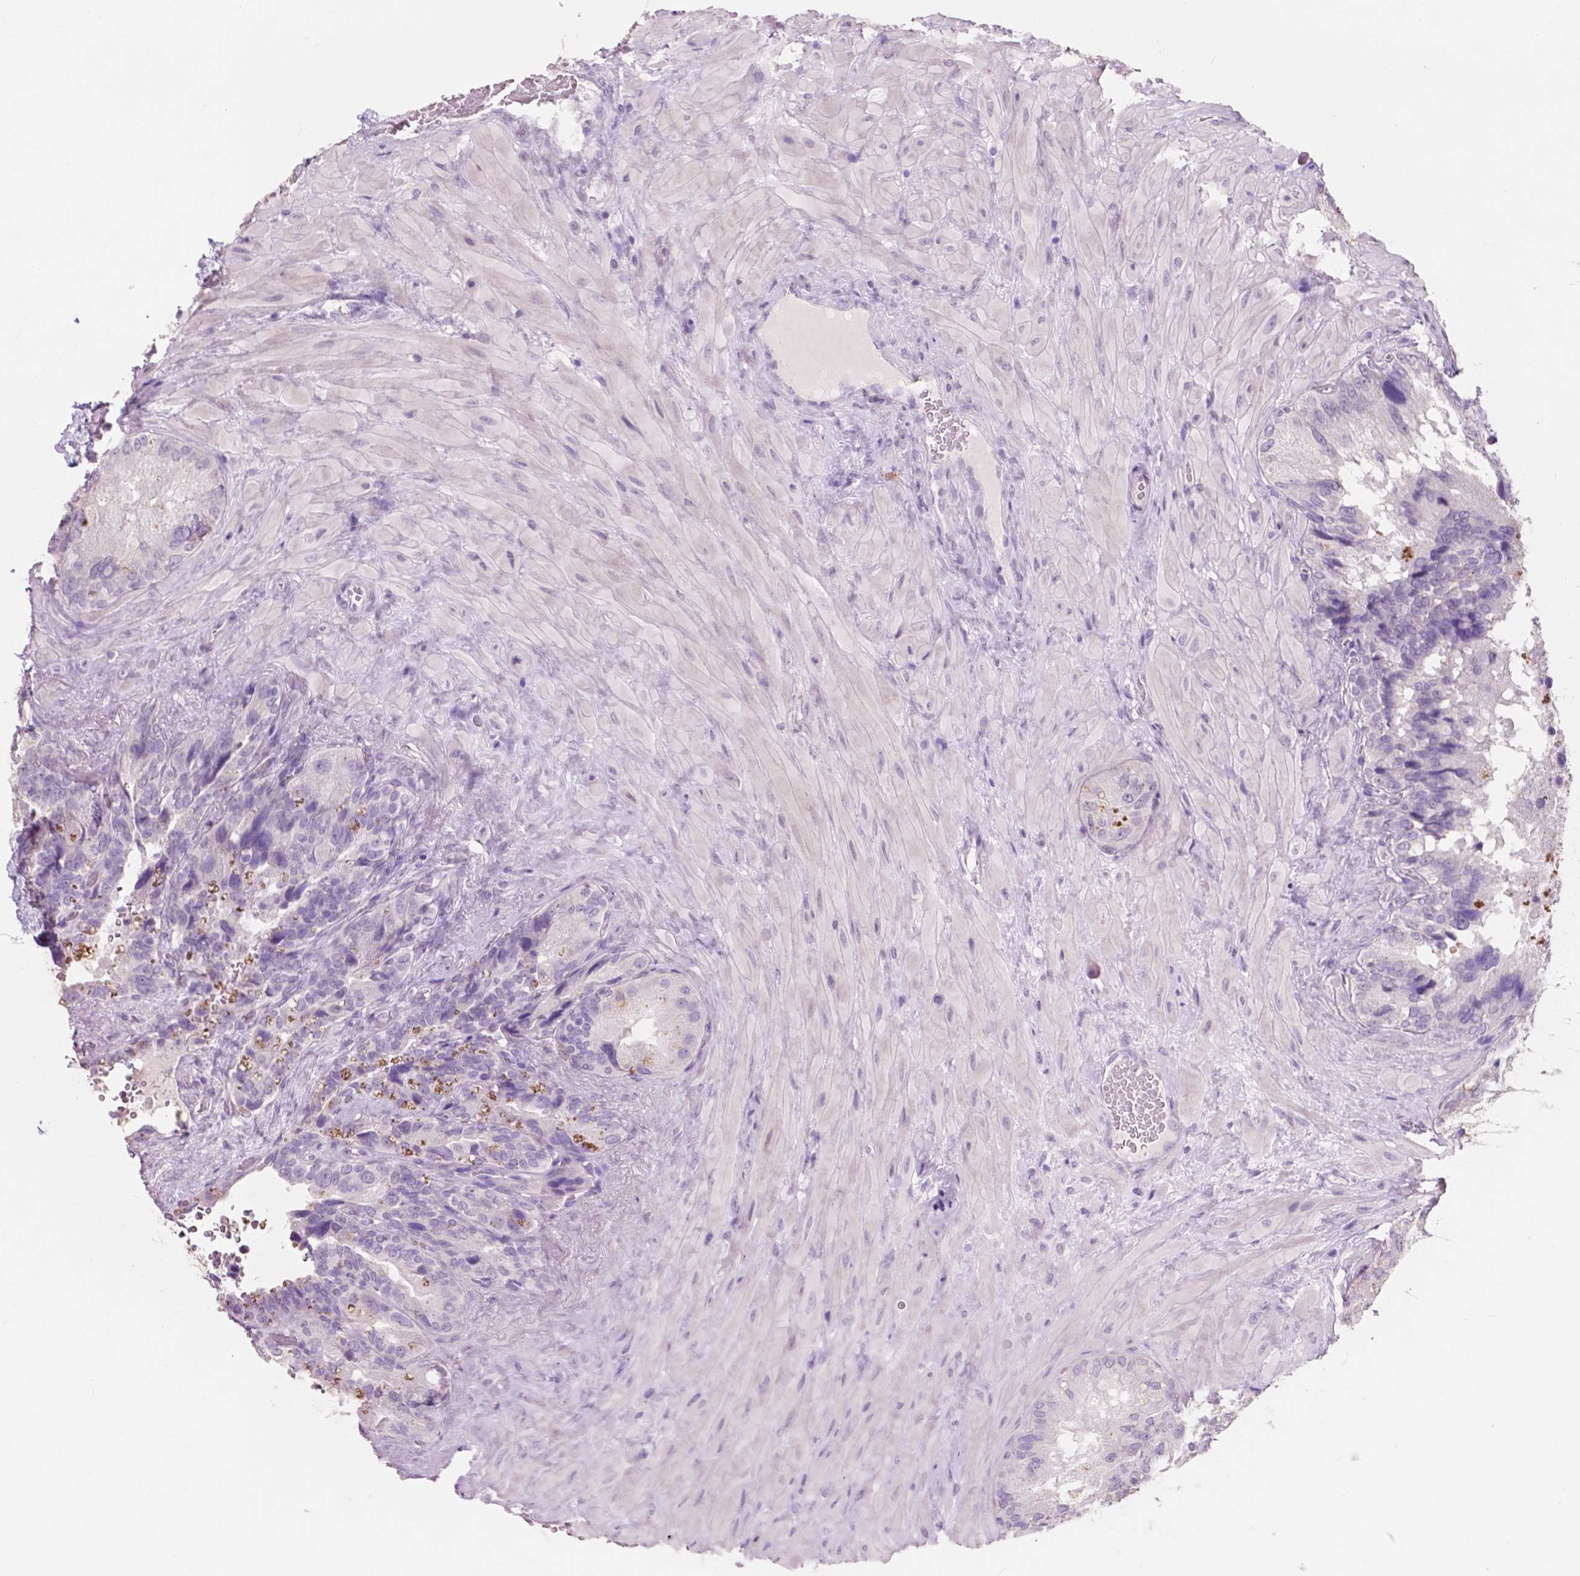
{"staining": {"intensity": "negative", "quantity": "none", "location": "none"}, "tissue": "seminal vesicle", "cell_type": "Glandular cells", "image_type": "normal", "snomed": [{"axis": "morphology", "description": "Normal tissue, NOS"}, {"axis": "topography", "description": "Seminal veicle"}], "caption": "Seminal vesicle was stained to show a protein in brown. There is no significant positivity in glandular cells. The staining was performed using DAB to visualize the protein expression in brown, while the nuclei were stained in blue with hematoxylin (Magnification: 20x).", "gene": "IDO1", "patient": {"sex": "male", "age": 69}}